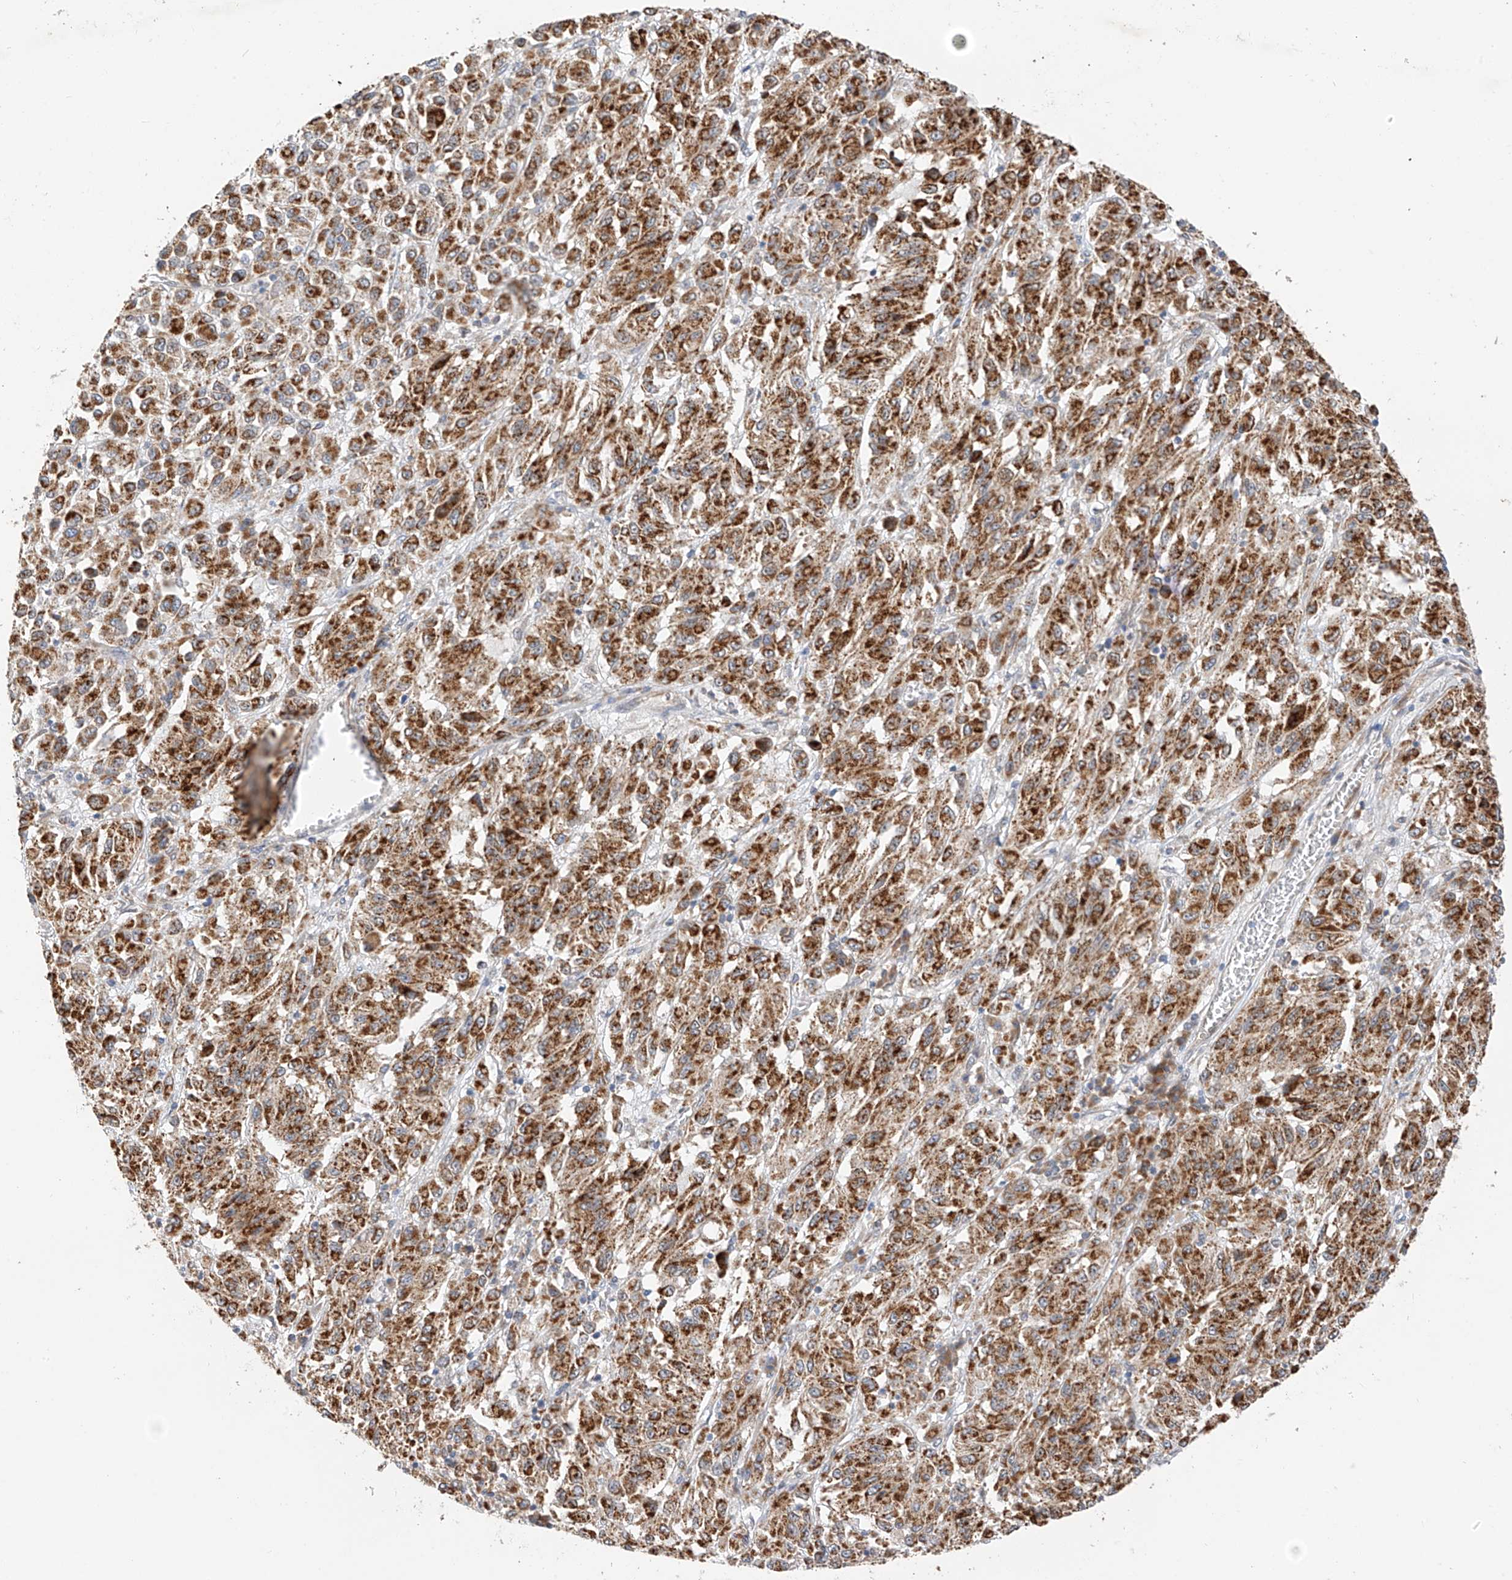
{"staining": {"intensity": "strong", "quantity": ">75%", "location": "cytoplasmic/membranous"}, "tissue": "melanoma", "cell_type": "Tumor cells", "image_type": "cancer", "snomed": [{"axis": "morphology", "description": "Malignant melanoma, Metastatic site"}, {"axis": "topography", "description": "Lung"}], "caption": "This photomicrograph exhibits immunohistochemistry staining of human melanoma, with high strong cytoplasmic/membranous staining in about >75% of tumor cells.", "gene": "PPA2", "patient": {"sex": "male", "age": 64}}